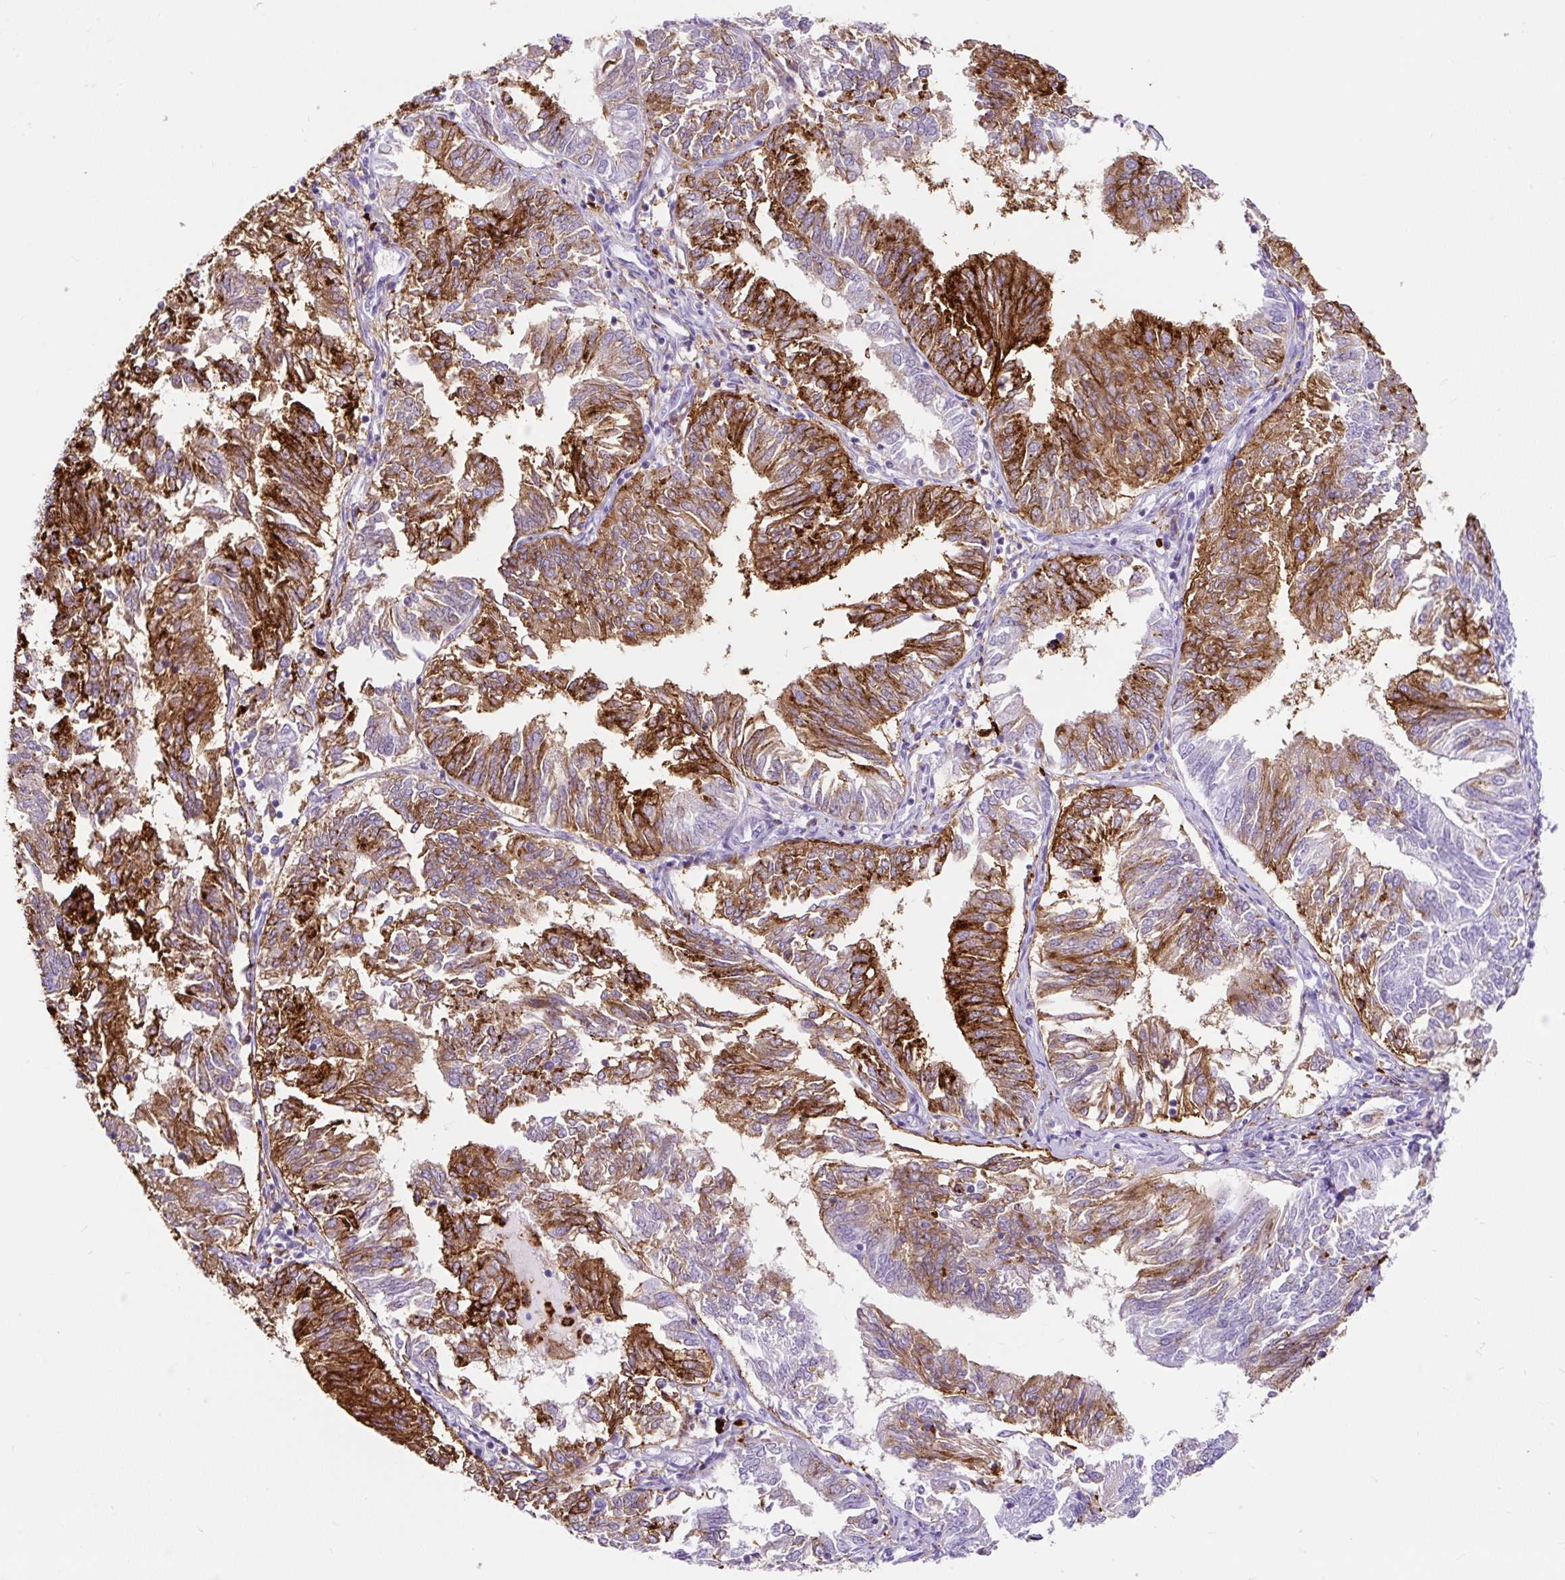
{"staining": {"intensity": "strong", "quantity": "25%-75%", "location": "cytoplasmic/membranous"}, "tissue": "endometrial cancer", "cell_type": "Tumor cells", "image_type": "cancer", "snomed": [{"axis": "morphology", "description": "Adenocarcinoma, NOS"}, {"axis": "topography", "description": "Endometrium"}], "caption": "Brown immunohistochemical staining in endometrial cancer shows strong cytoplasmic/membranous staining in about 25%-75% of tumor cells.", "gene": "HLA-DRA", "patient": {"sex": "female", "age": 58}}